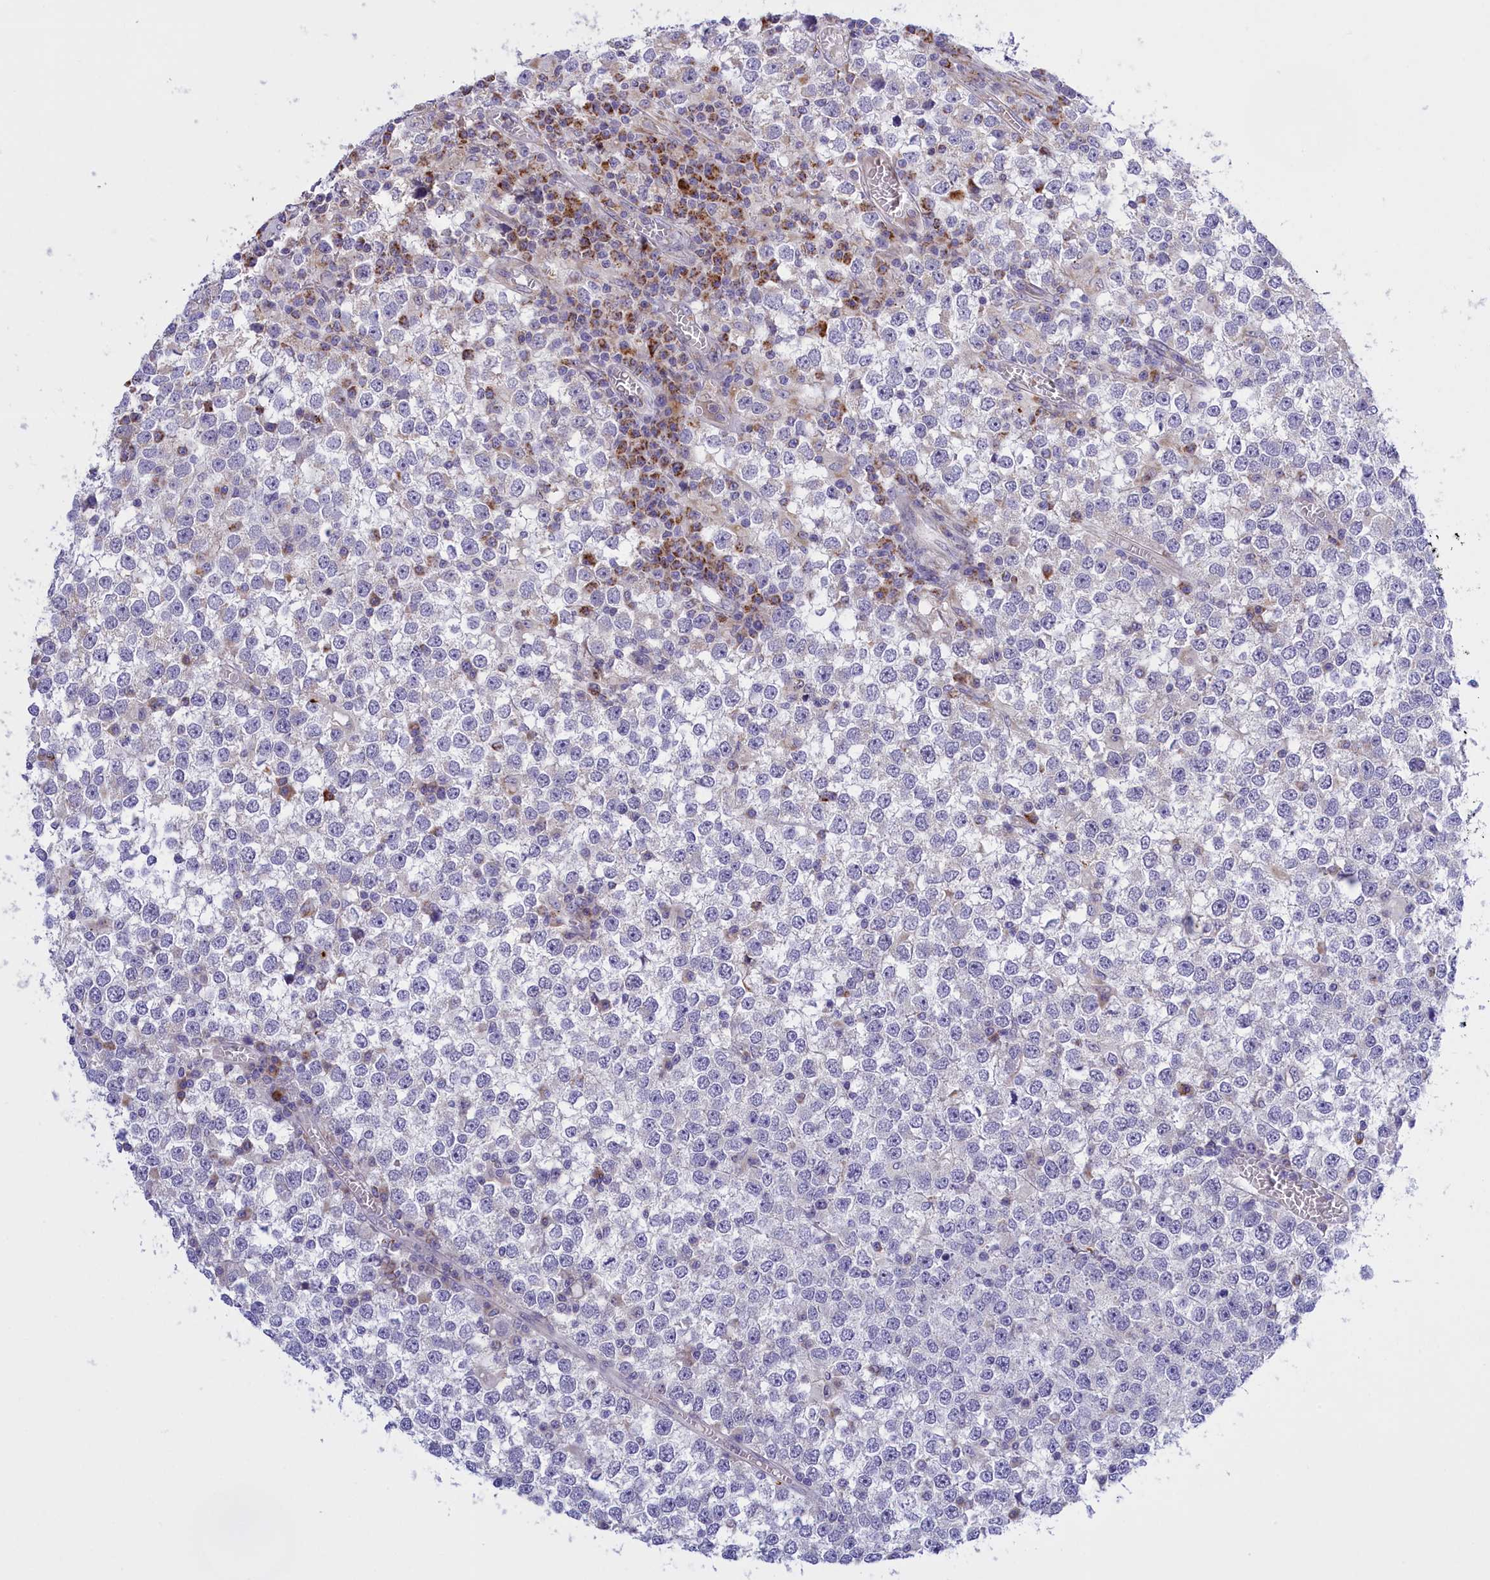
{"staining": {"intensity": "negative", "quantity": "none", "location": "none"}, "tissue": "testis cancer", "cell_type": "Tumor cells", "image_type": "cancer", "snomed": [{"axis": "morphology", "description": "Seminoma, NOS"}, {"axis": "topography", "description": "Testis"}], "caption": "A histopathology image of testis seminoma stained for a protein reveals no brown staining in tumor cells.", "gene": "FAM149B1", "patient": {"sex": "male", "age": 65}}